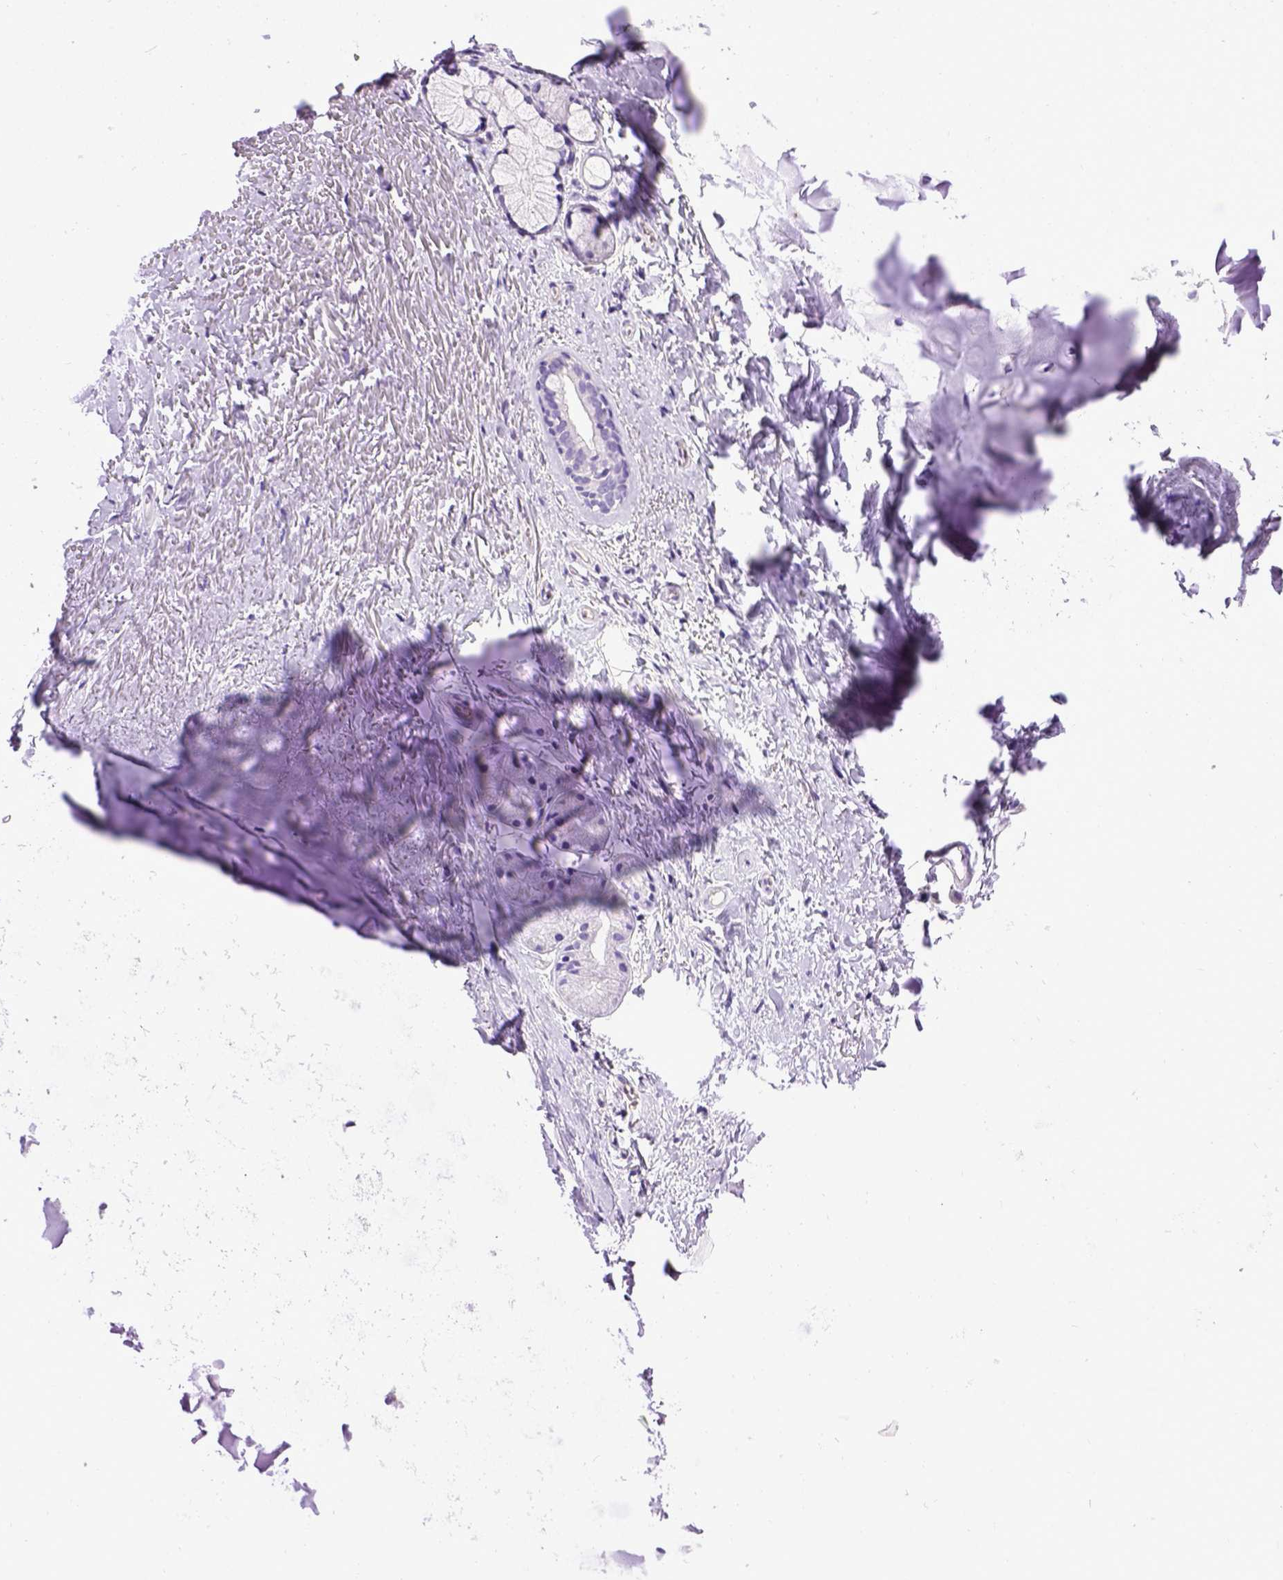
{"staining": {"intensity": "negative", "quantity": "none", "location": "none"}, "tissue": "soft tissue", "cell_type": "Fibroblasts", "image_type": "normal", "snomed": [{"axis": "morphology", "description": "Normal tissue, NOS"}, {"axis": "topography", "description": "Cartilage tissue"}, {"axis": "topography", "description": "Bronchus"}], "caption": "This is a micrograph of immunohistochemistry staining of benign soft tissue, which shows no positivity in fibroblasts. Brightfield microscopy of IHC stained with DAB (brown) and hematoxylin (blue), captured at high magnification.", "gene": "ENG", "patient": {"sex": "female", "age": 79}}